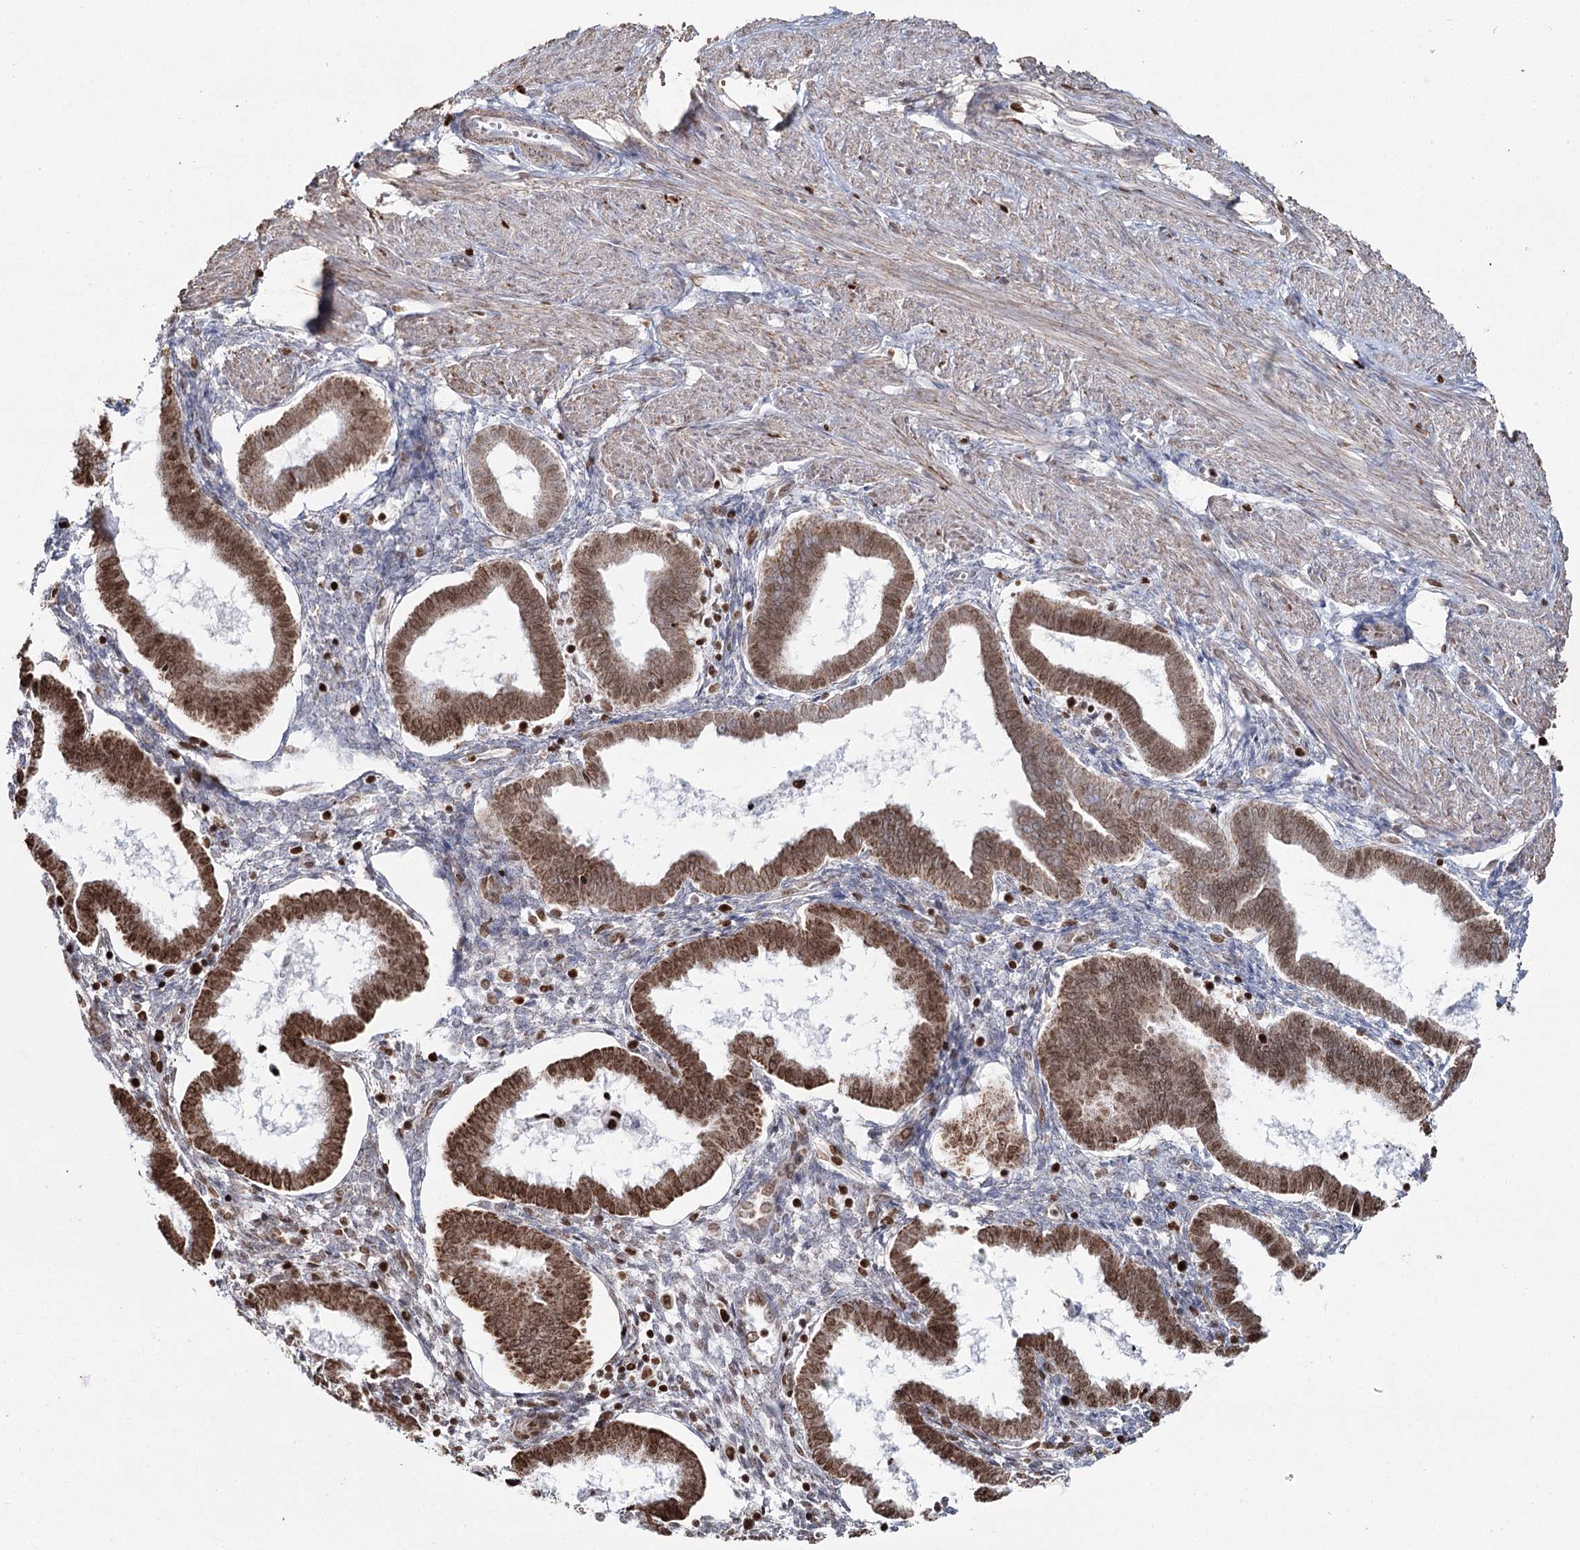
{"staining": {"intensity": "moderate", "quantity": "25%-75%", "location": "cytoplasmic/membranous,nuclear"}, "tissue": "endometrium", "cell_type": "Cells in endometrial stroma", "image_type": "normal", "snomed": [{"axis": "morphology", "description": "Normal tissue, NOS"}, {"axis": "topography", "description": "Endometrium"}], "caption": "Normal endometrium was stained to show a protein in brown. There is medium levels of moderate cytoplasmic/membranous,nuclear positivity in about 25%-75% of cells in endometrial stroma. (brown staining indicates protein expression, while blue staining denotes nuclei).", "gene": "PDHX", "patient": {"sex": "female", "age": 25}}